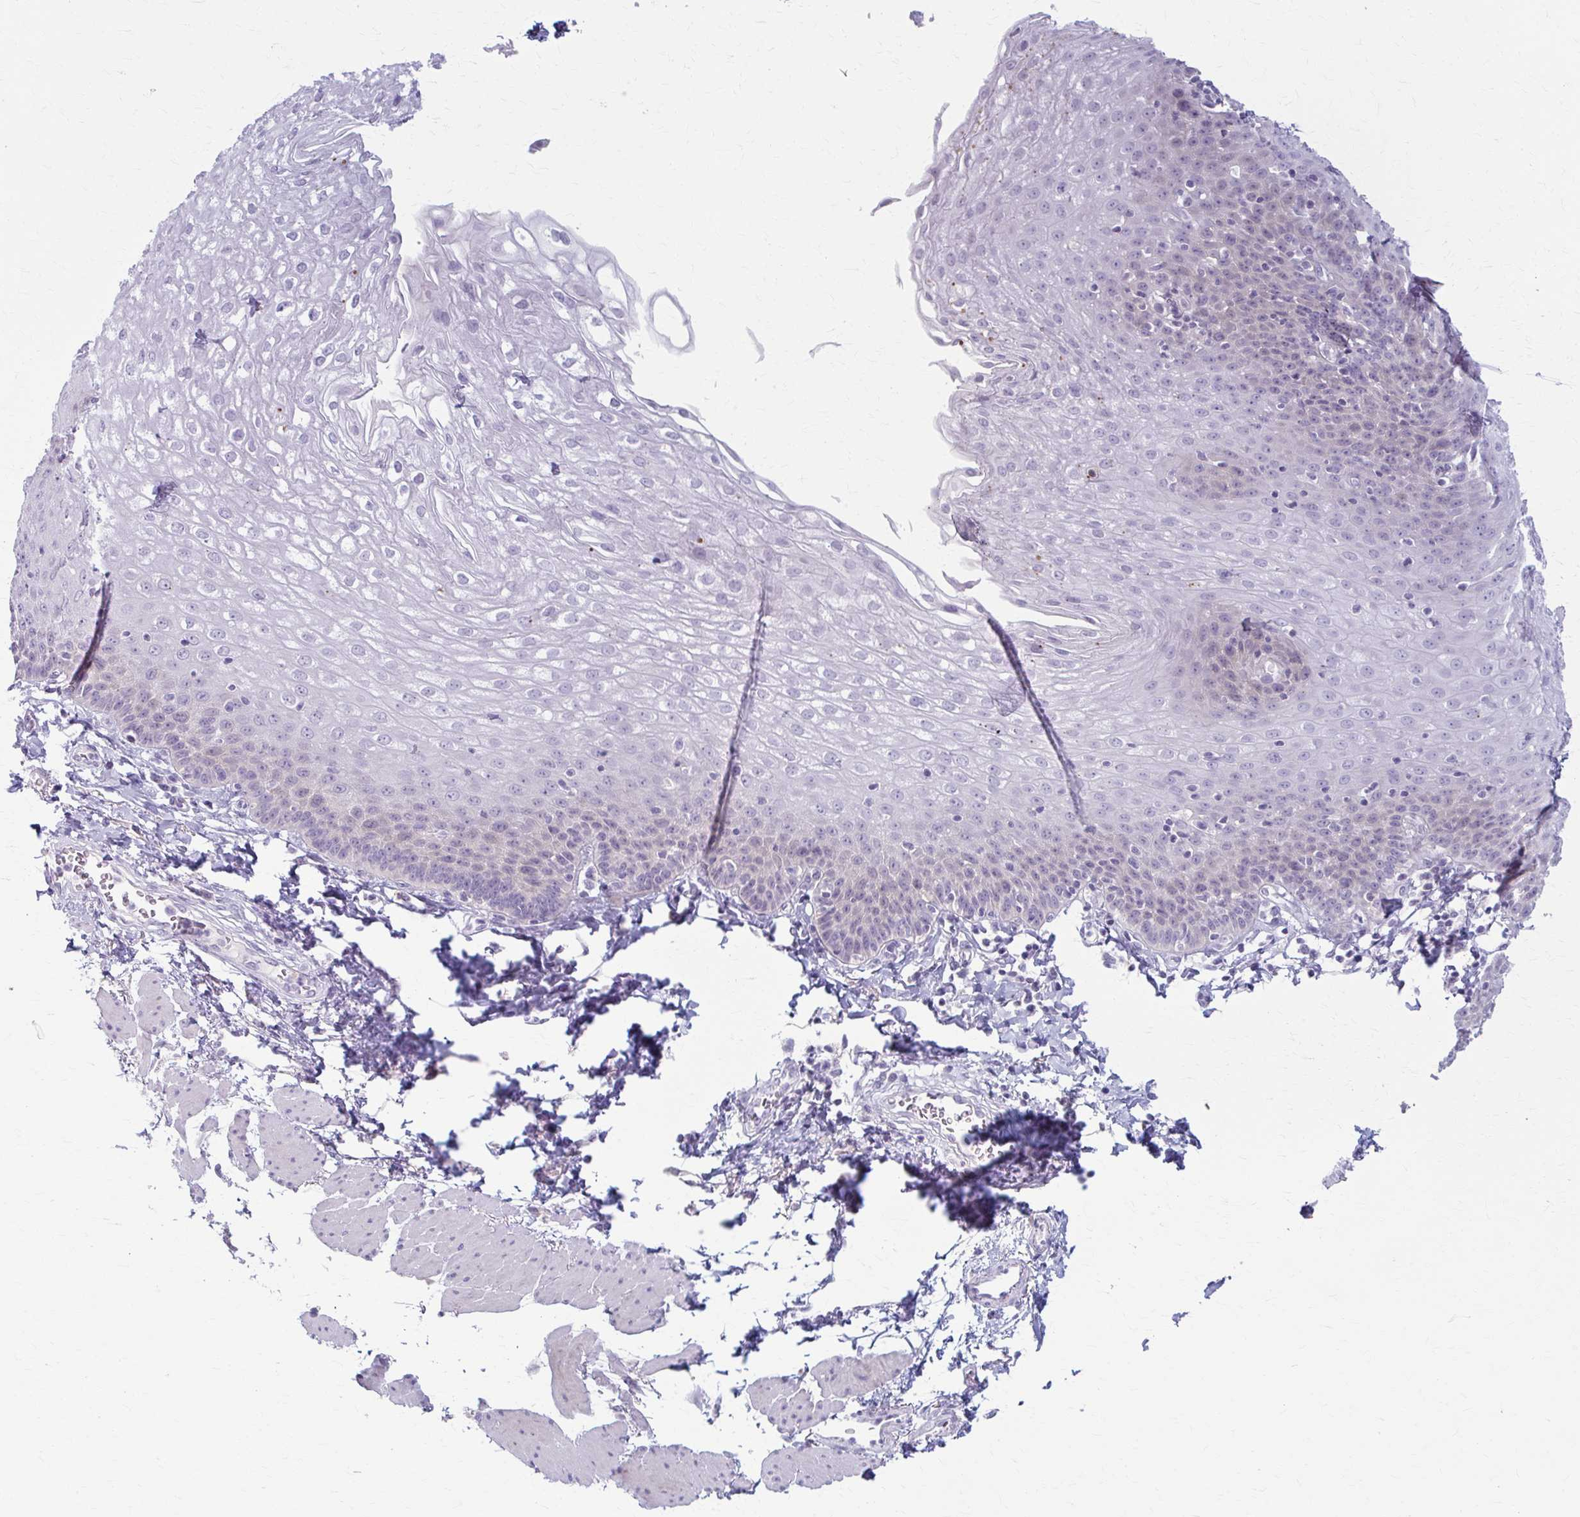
{"staining": {"intensity": "negative", "quantity": "none", "location": "none"}, "tissue": "esophagus", "cell_type": "Squamous epithelial cells", "image_type": "normal", "snomed": [{"axis": "morphology", "description": "Normal tissue, NOS"}, {"axis": "topography", "description": "Esophagus"}], "caption": "Immunohistochemical staining of normal human esophagus demonstrates no significant expression in squamous epithelial cells. (DAB (3,3'-diaminobenzidine) immunohistochemistry visualized using brightfield microscopy, high magnification).", "gene": "LDLRAP1", "patient": {"sex": "female", "age": 81}}